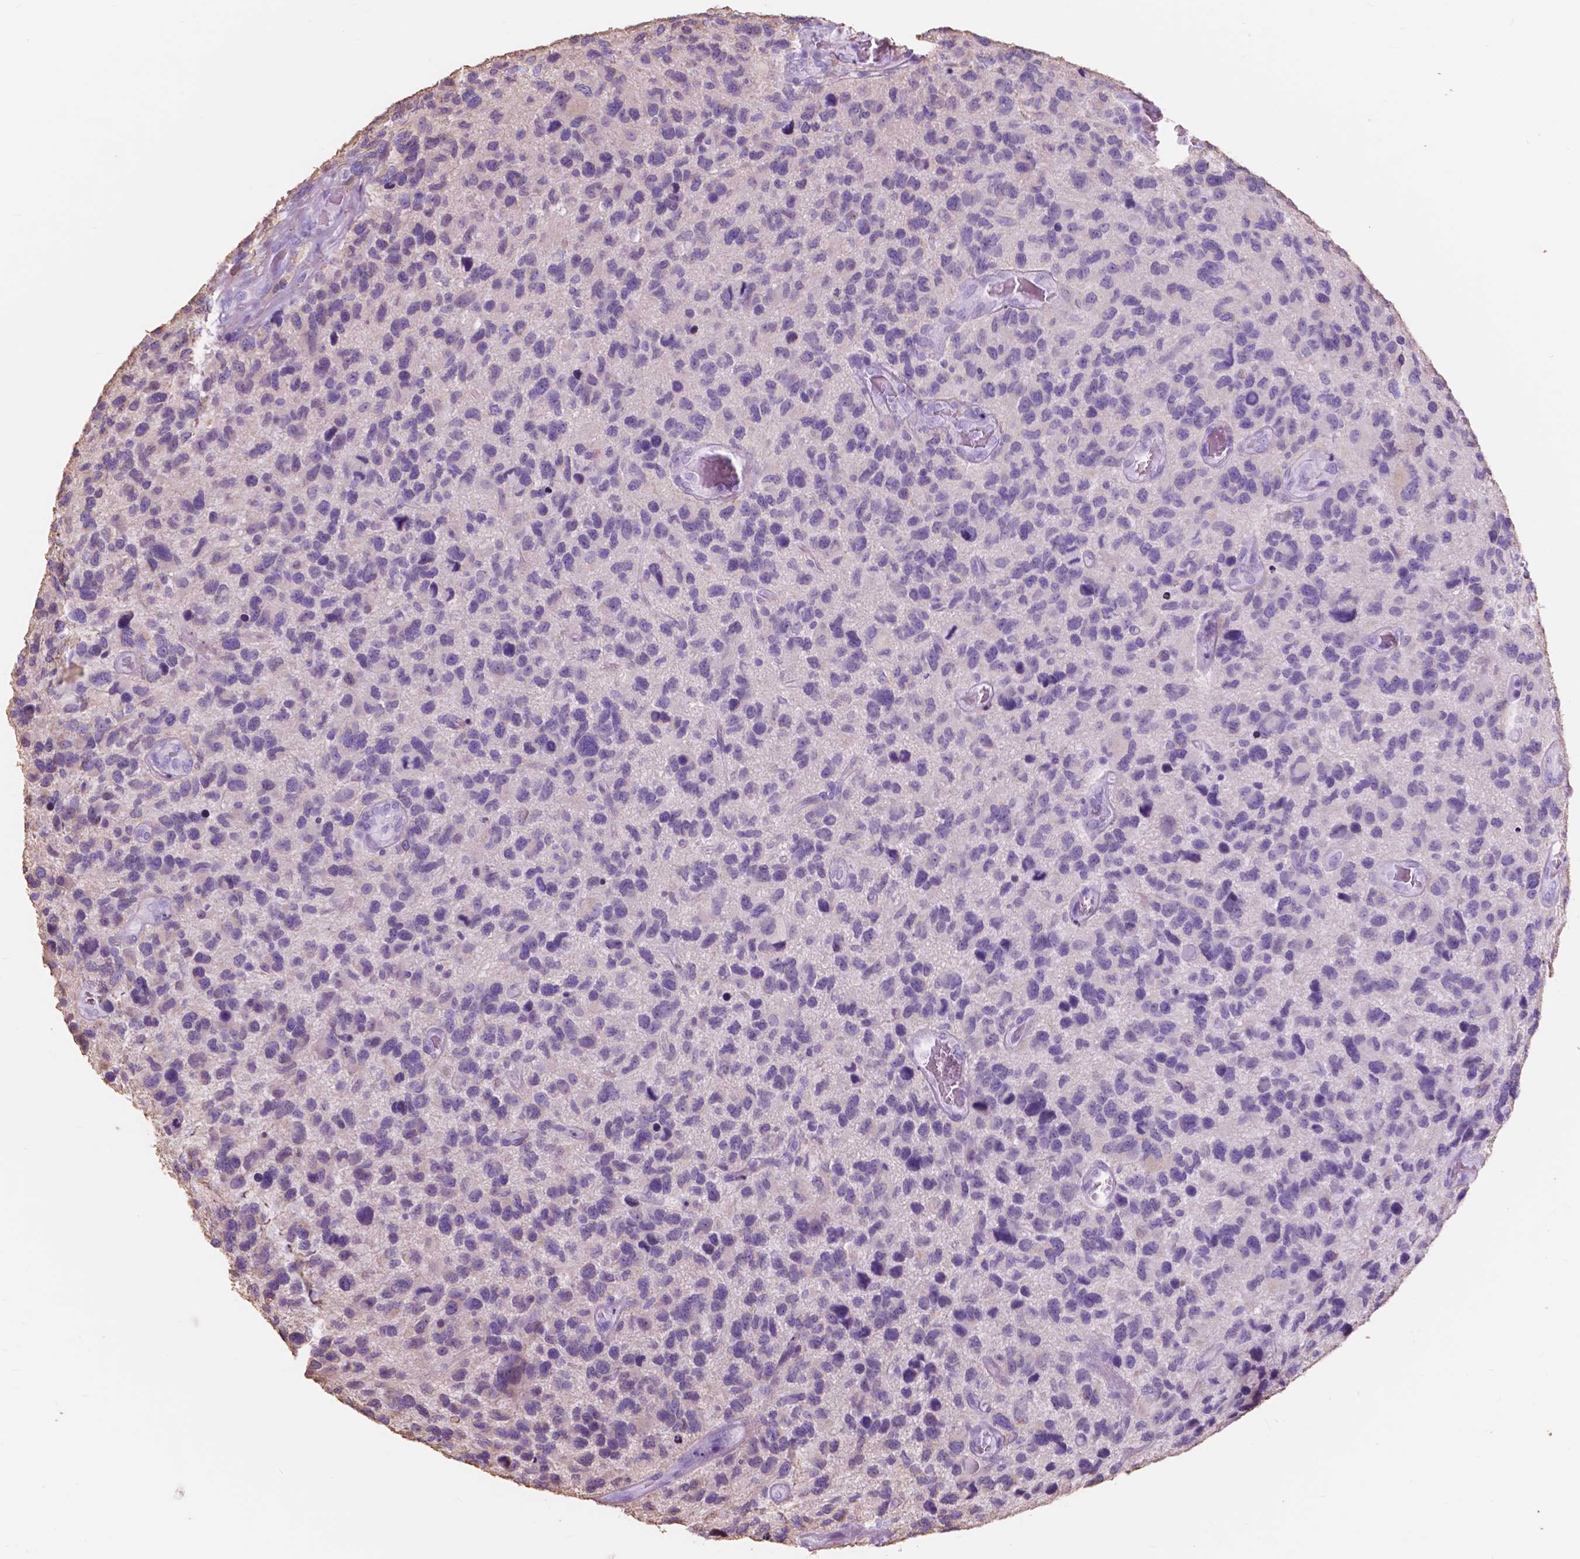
{"staining": {"intensity": "negative", "quantity": "none", "location": "none"}, "tissue": "glioma", "cell_type": "Tumor cells", "image_type": "cancer", "snomed": [{"axis": "morphology", "description": "Glioma, malignant, NOS"}, {"axis": "morphology", "description": "Glioma, malignant, High grade"}, {"axis": "topography", "description": "Brain"}], "caption": "IHC of human glioma (malignant) shows no staining in tumor cells. (DAB (3,3'-diaminobenzidine) immunohistochemistry (IHC) visualized using brightfield microscopy, high magnification).", "gene": "FXYD2", "patient": {"sex": "female", "age": 71}}